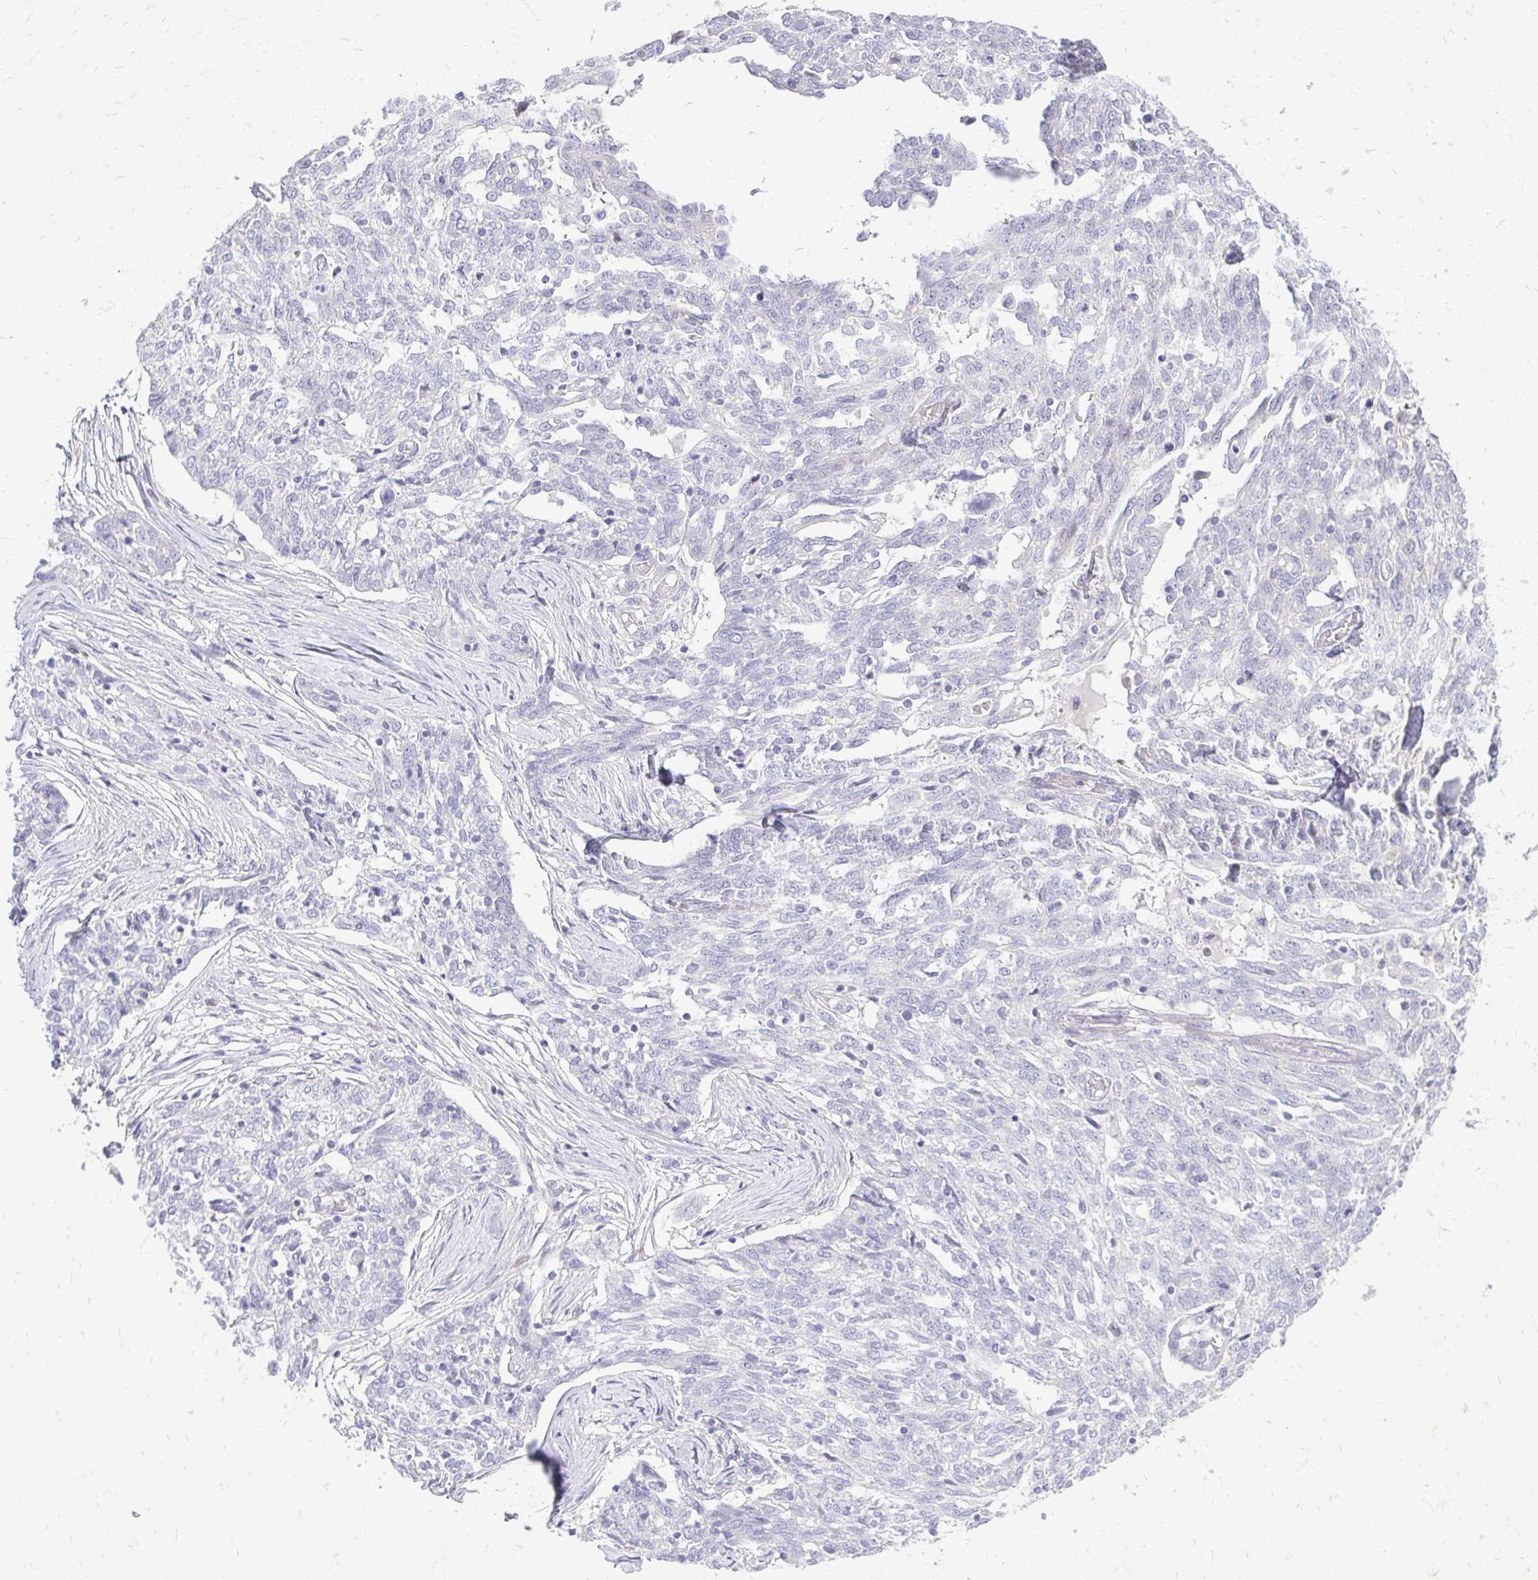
{"staining": {"intensity": "negative", "quantity": "none", "location": "none"}, "tissue": "ovarian cancer", "cell_type": "Tumor cells", "image_type": "cancer", "snomed": [{"axis": "morphology", "description": "Cystadenocarcinoma, serous, NOS"}, {"axis": "topography", "description": "Ovary"}], "caption": "The micrograph demonstrates no significant expression in tumor cells of serous cystadenocarcinoma (ovarian). Nuclei are stained in blue.", "gene": "OR8D1", "patient": {"sex": "female", "age": 67}}